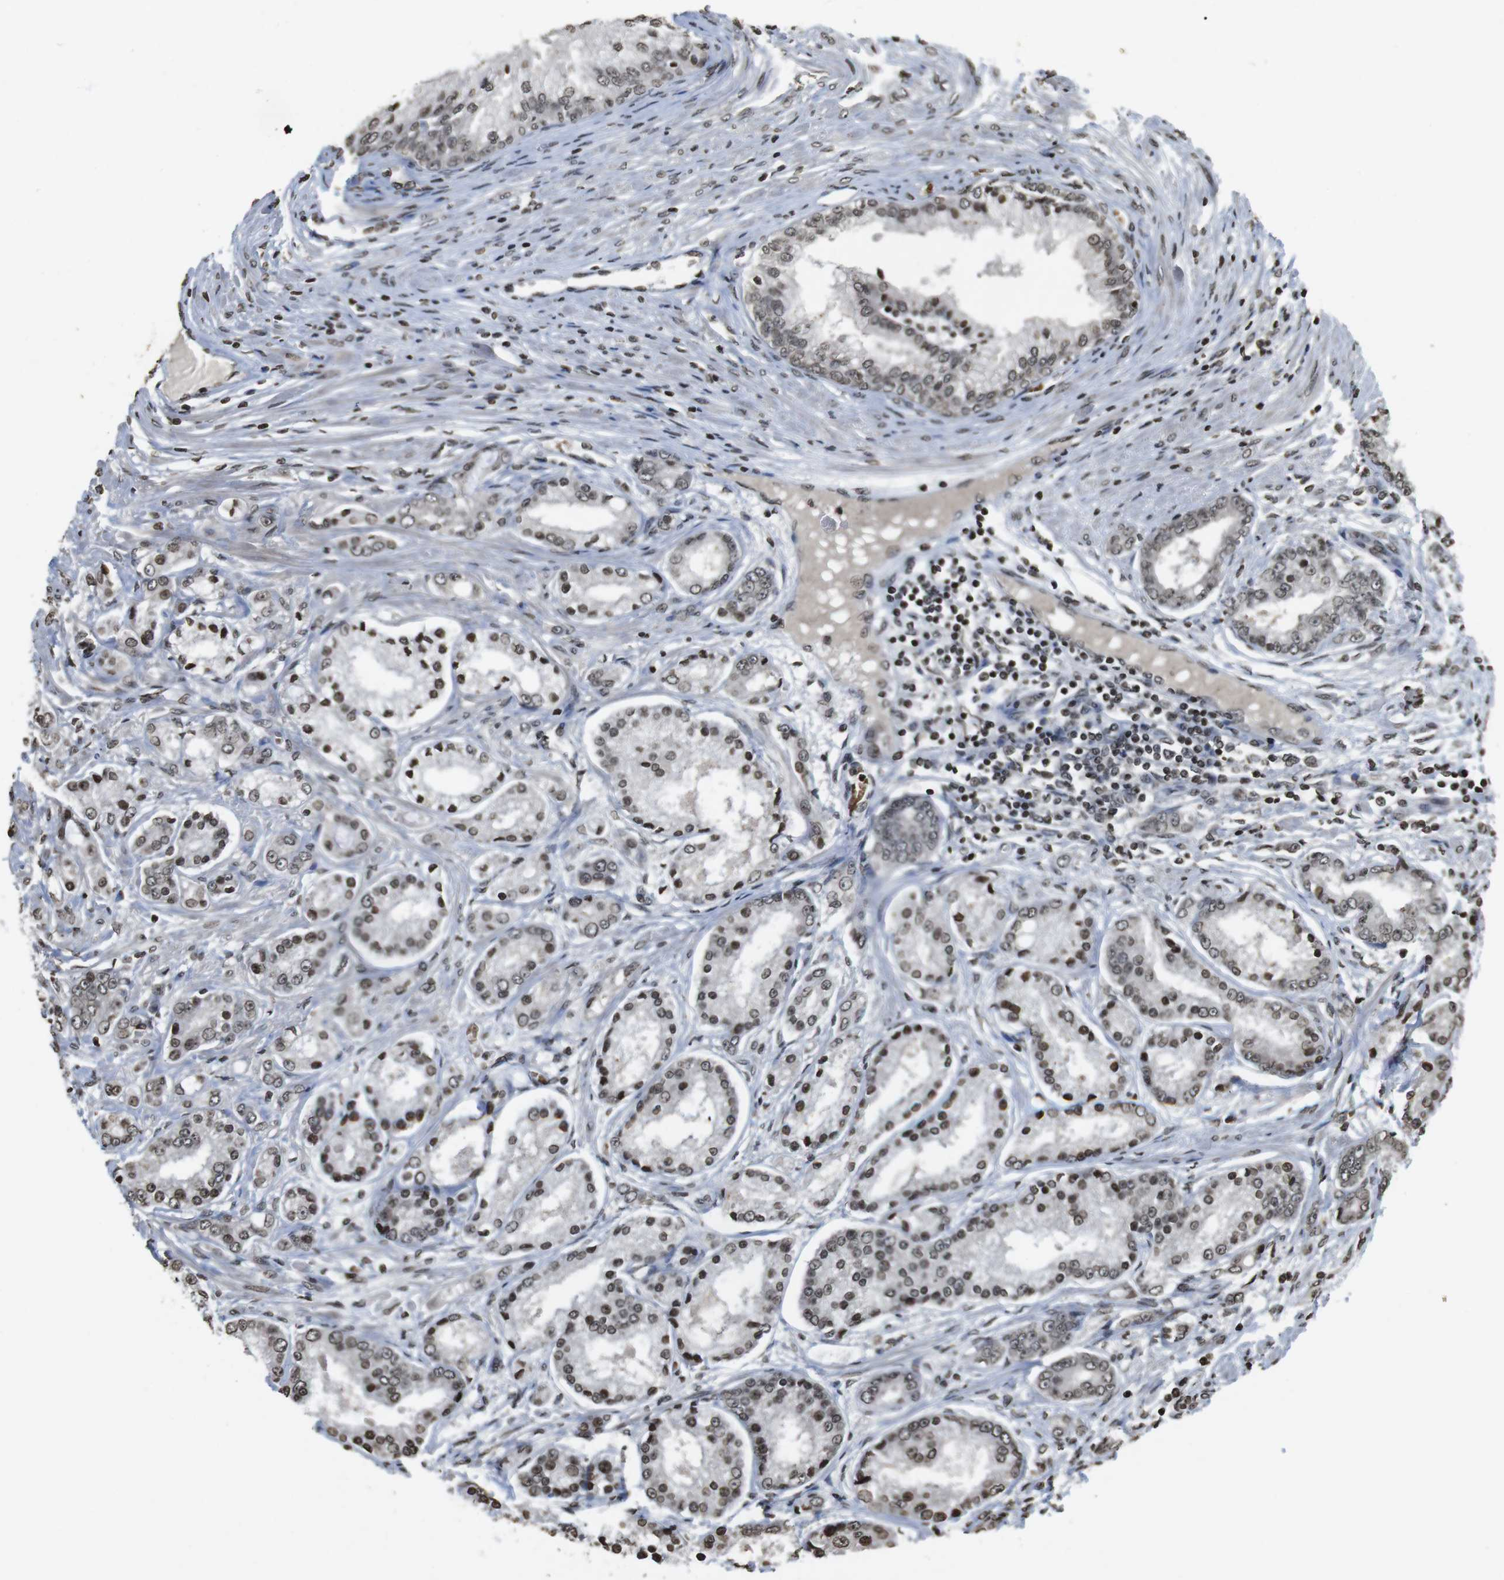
{"staining": {"intensity": "moderate", "quantity": ">75%", "location": "cytoplasmic/membranous,nuclear"}, "tissue": "prostate cancer", "cell_type": "Tumor cells", "image_type": "cancer", "snomed": [{"axis": "morphology", "description": "Adenocarcinoma, High grade"}, {"axis": "topography", "description": "Prostate"}], "caption": "A histopathology image of prostate cancer (high-grade adenocarcinoma) stained for a protein demonstrates moderate cytoplasmic/membranous and nuclear brown staining in tumor cells.", "gene": "FOXA3", "patient": {"sex": "male", "age": 59}}